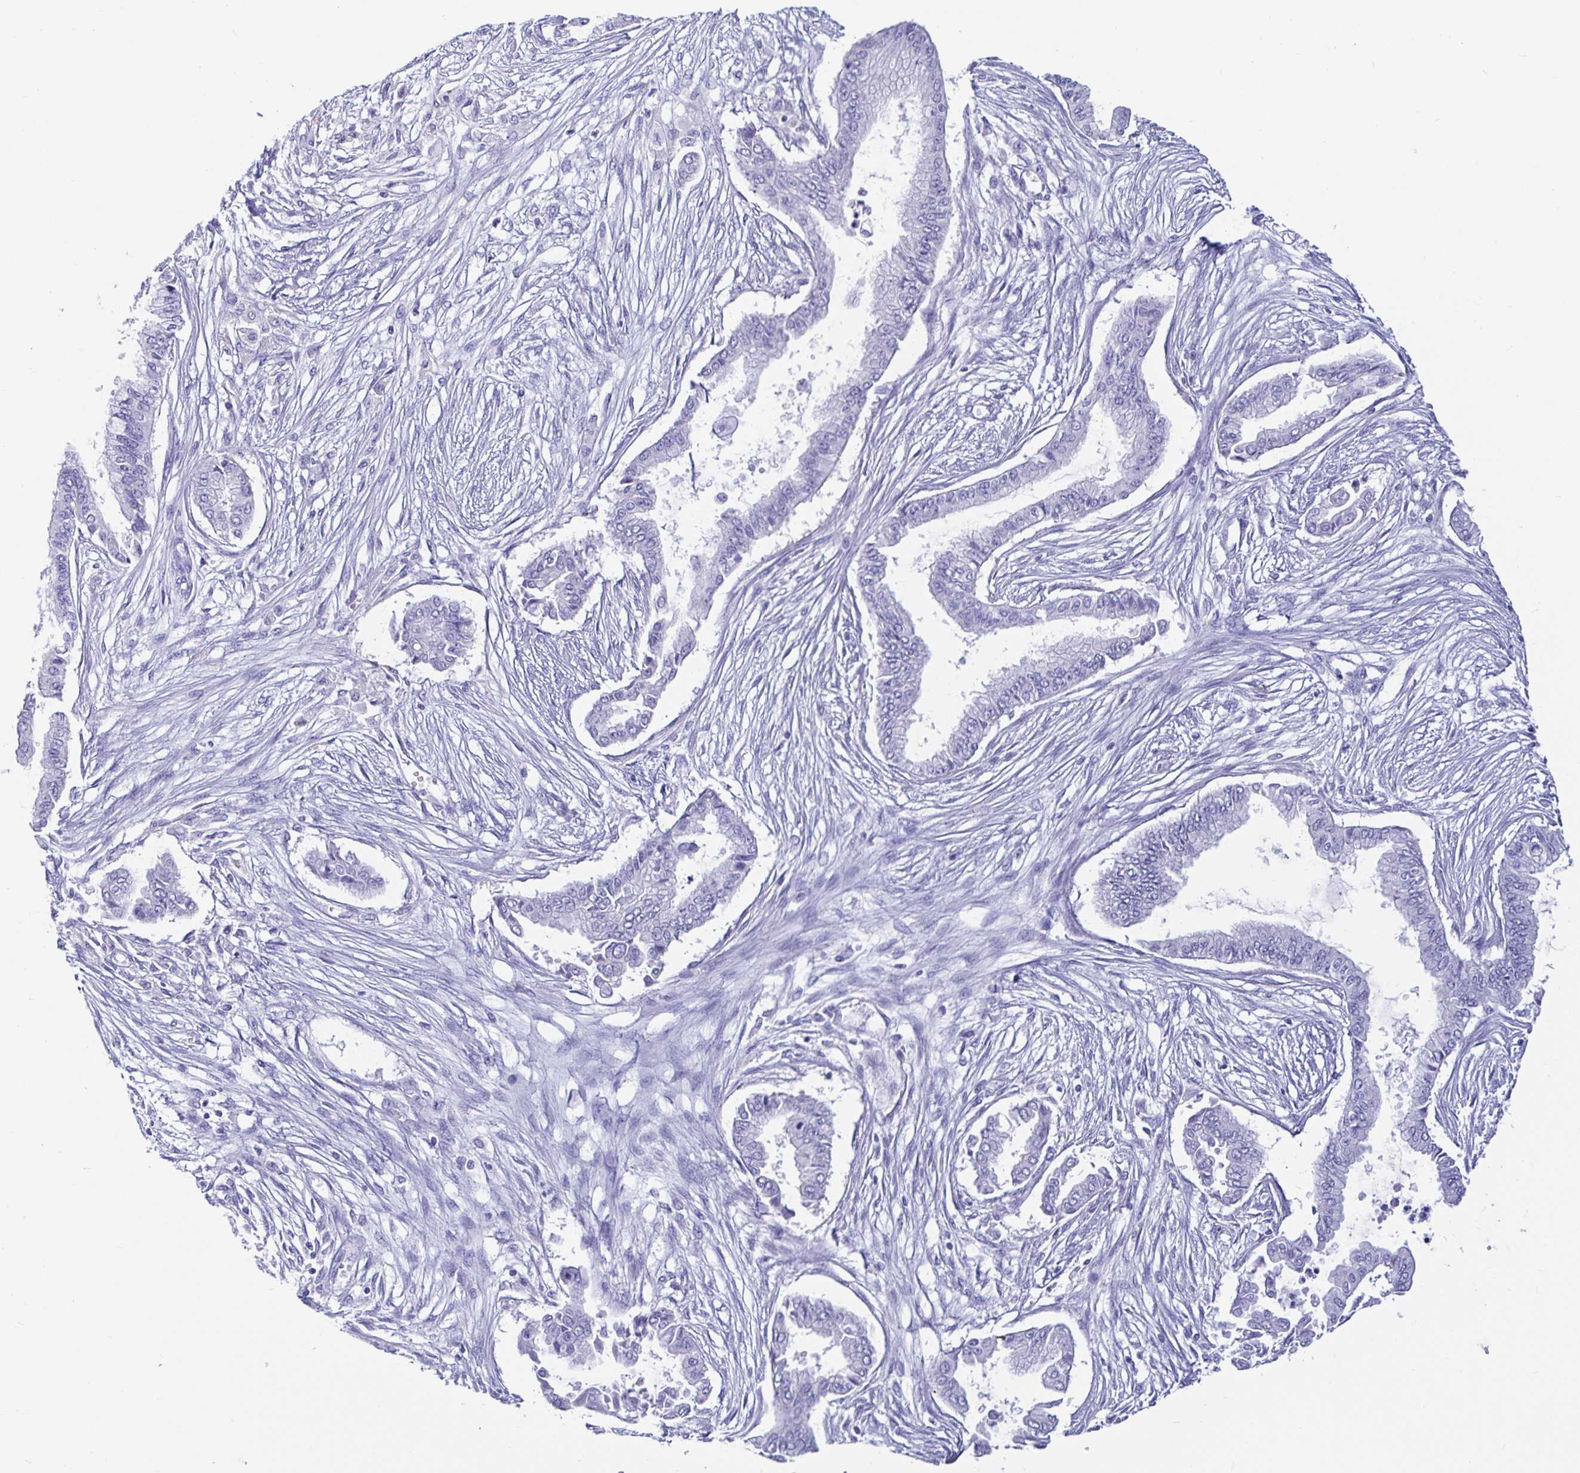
{"staining": {"intensity": "negative", "quantity": "none", "location": "none"}, "tissue": "pancreatic cancer", "cell_type": "Tumor cells", "image_type": "cancer", "snomed": [{"axis": "morphology", "description": "Adenocarcinoma, NOS"}, {"axis": "topography", "description": "Pancreas"}], "caption": "The photomicrograph exhibits no staining of tumor cells in pancreatic adenocarcinoma.", "gene": "ZPBP2", "patient": {"sex": "female", "age": 68}}